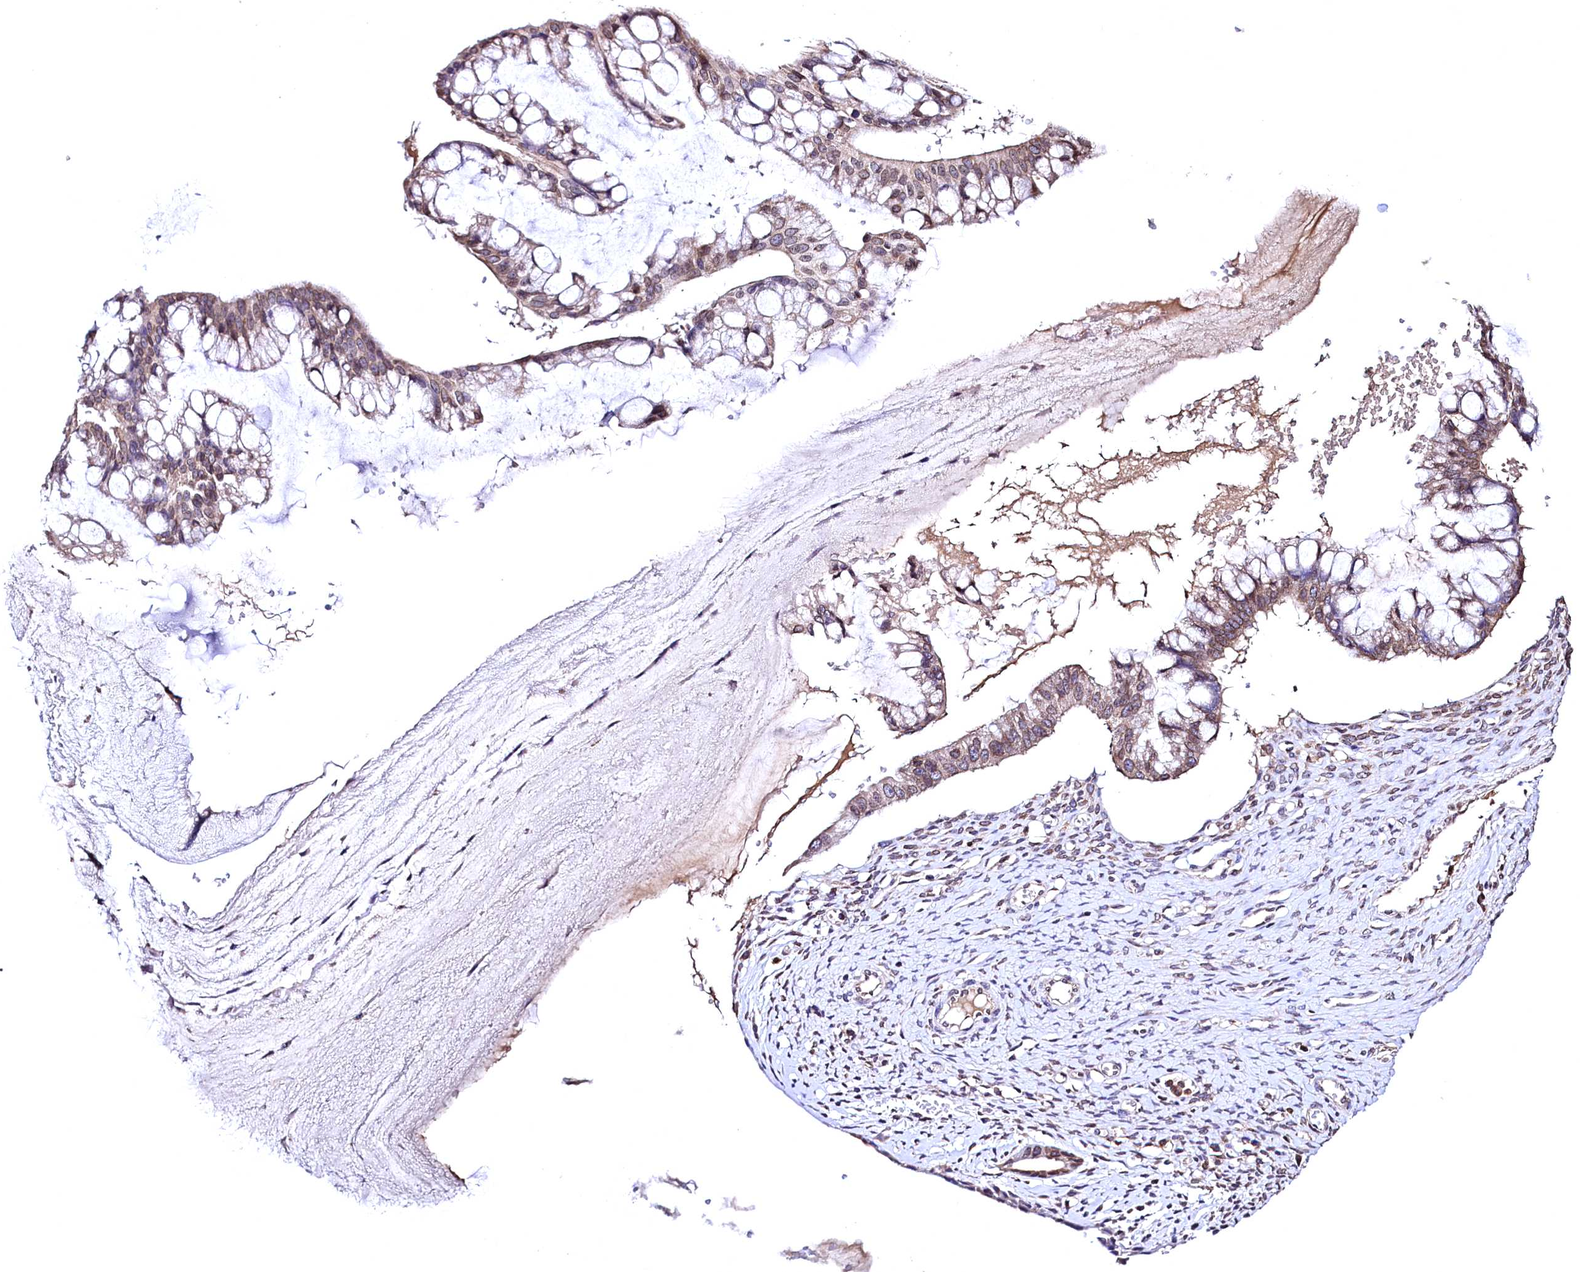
{"staining": {"intensity": "weak", "quantity": ">75%", "location": "cytoplasmic/membranous,nuclear"}, "tissue": "ovarian cancer", "cell_type": "Tumor cells", "image_type": "cancer", "snomed": [{"axis": "morphology", "description": "Cystadenocarcinoma, mucinous, NOS"}, {"axis": "topography", "description": "Ovary"}], "caption": "IHC (DAB) staining of human mucinous cystadenocarcinoma (ovarian) demonstrates weak cytoplasmic/membranous and nuclear protein expression in about >75% of tumor cells. (DAB IHC, brown staining for protein, blue staining for nuclei).", "gene": "HAND1", "patient": {"sex": "female", "age": 73}}